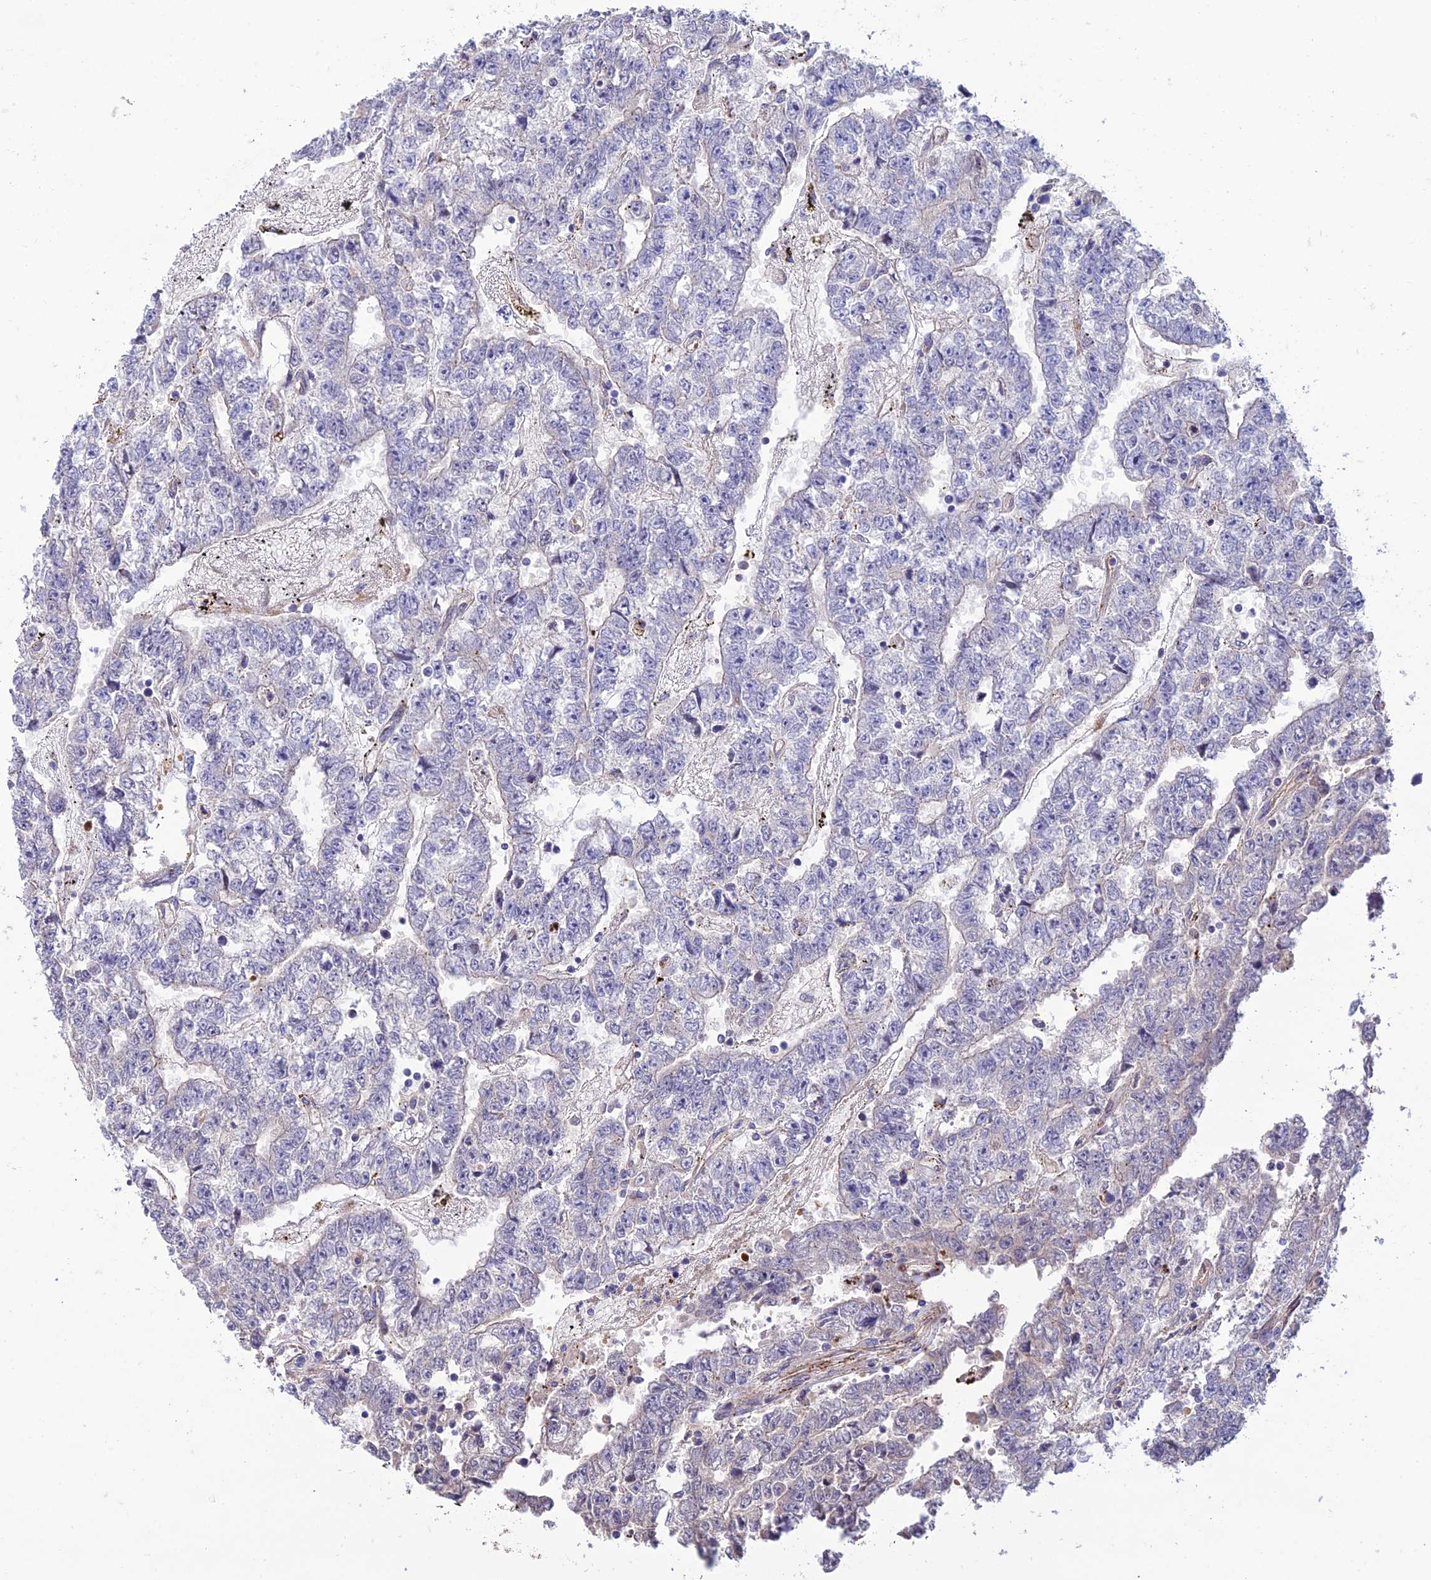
{"staining": {"intensity": "negative", "quantity": "none", "location": "none"}, "tissue": "testis cancer", "cell_type": "Tumor cells", "image_type": "cancer", "snomed": [{"axis": "morphology", "description": "Carcinoma, Embryonal, NOS"}, {"axis": "topography", "description": "Testis"}], "caption": "Immunohistochemical staining of human testis cancer exhibits no significant staining in tumor cells.", "gene": "SEL1L3", "patient": {"sex": "male", "age": 25}}